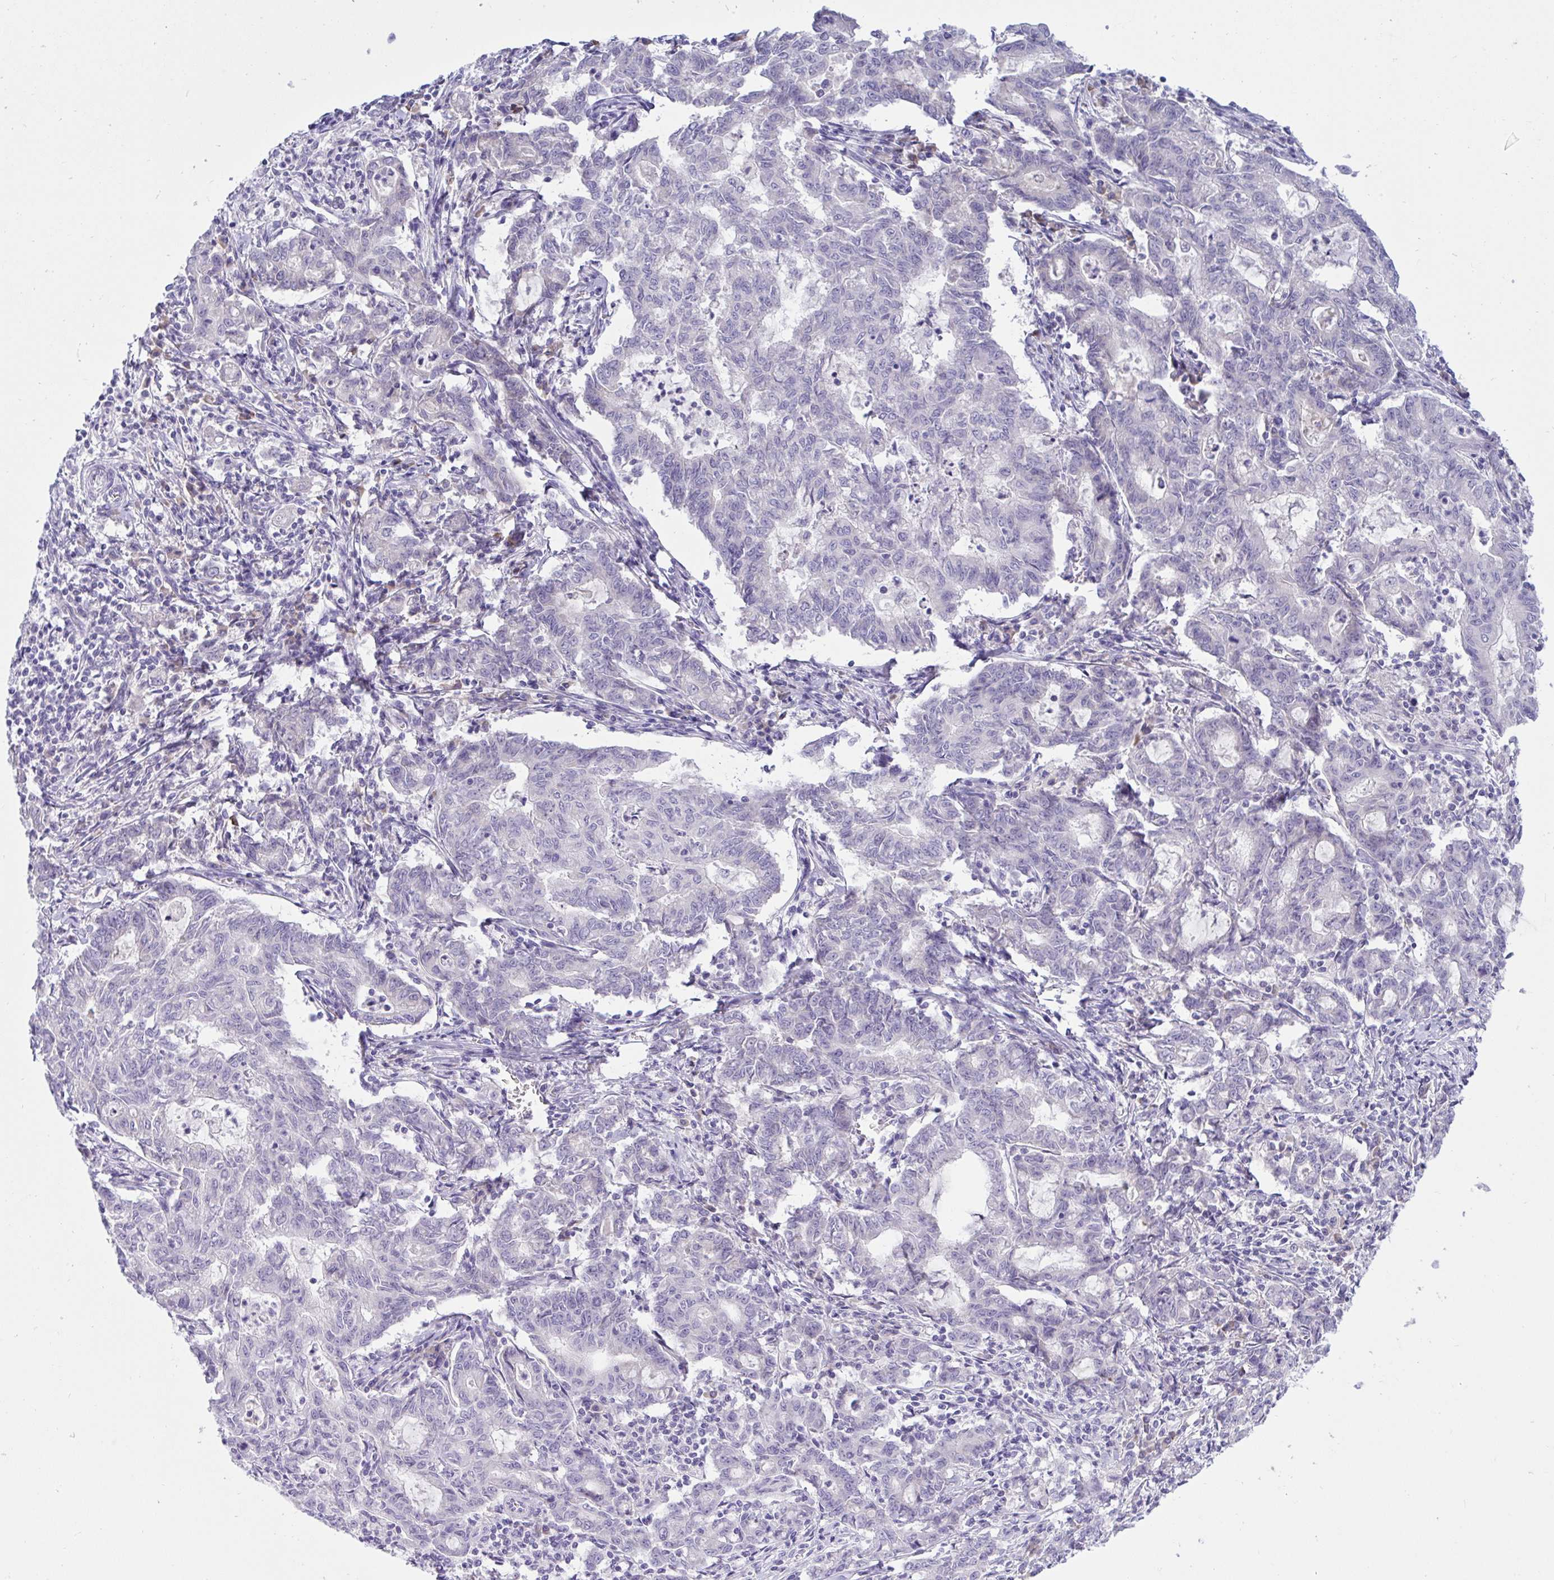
{"staining": {"intensity": "negative", "quantity": "none", "location": "none"}, "tissue": "stomach cancer", "cell_type": "Tumor cells", "image_type": "cancer", "snomed": [{"axis": "morphology", "description": "Adenocarcinoma, NOS"}, {"axis": "topography", "description": "Stomach, upper"}], "caption": "An immunohistochemistry (IHC) micrograph of stomach cancer (adenocarcinoma) is shown. There is no staining in tumor cells of stomach cancer (adenocarcinoma).", "gene": "TMEM41A", "patient": {"sex": "female", "age": 79}}